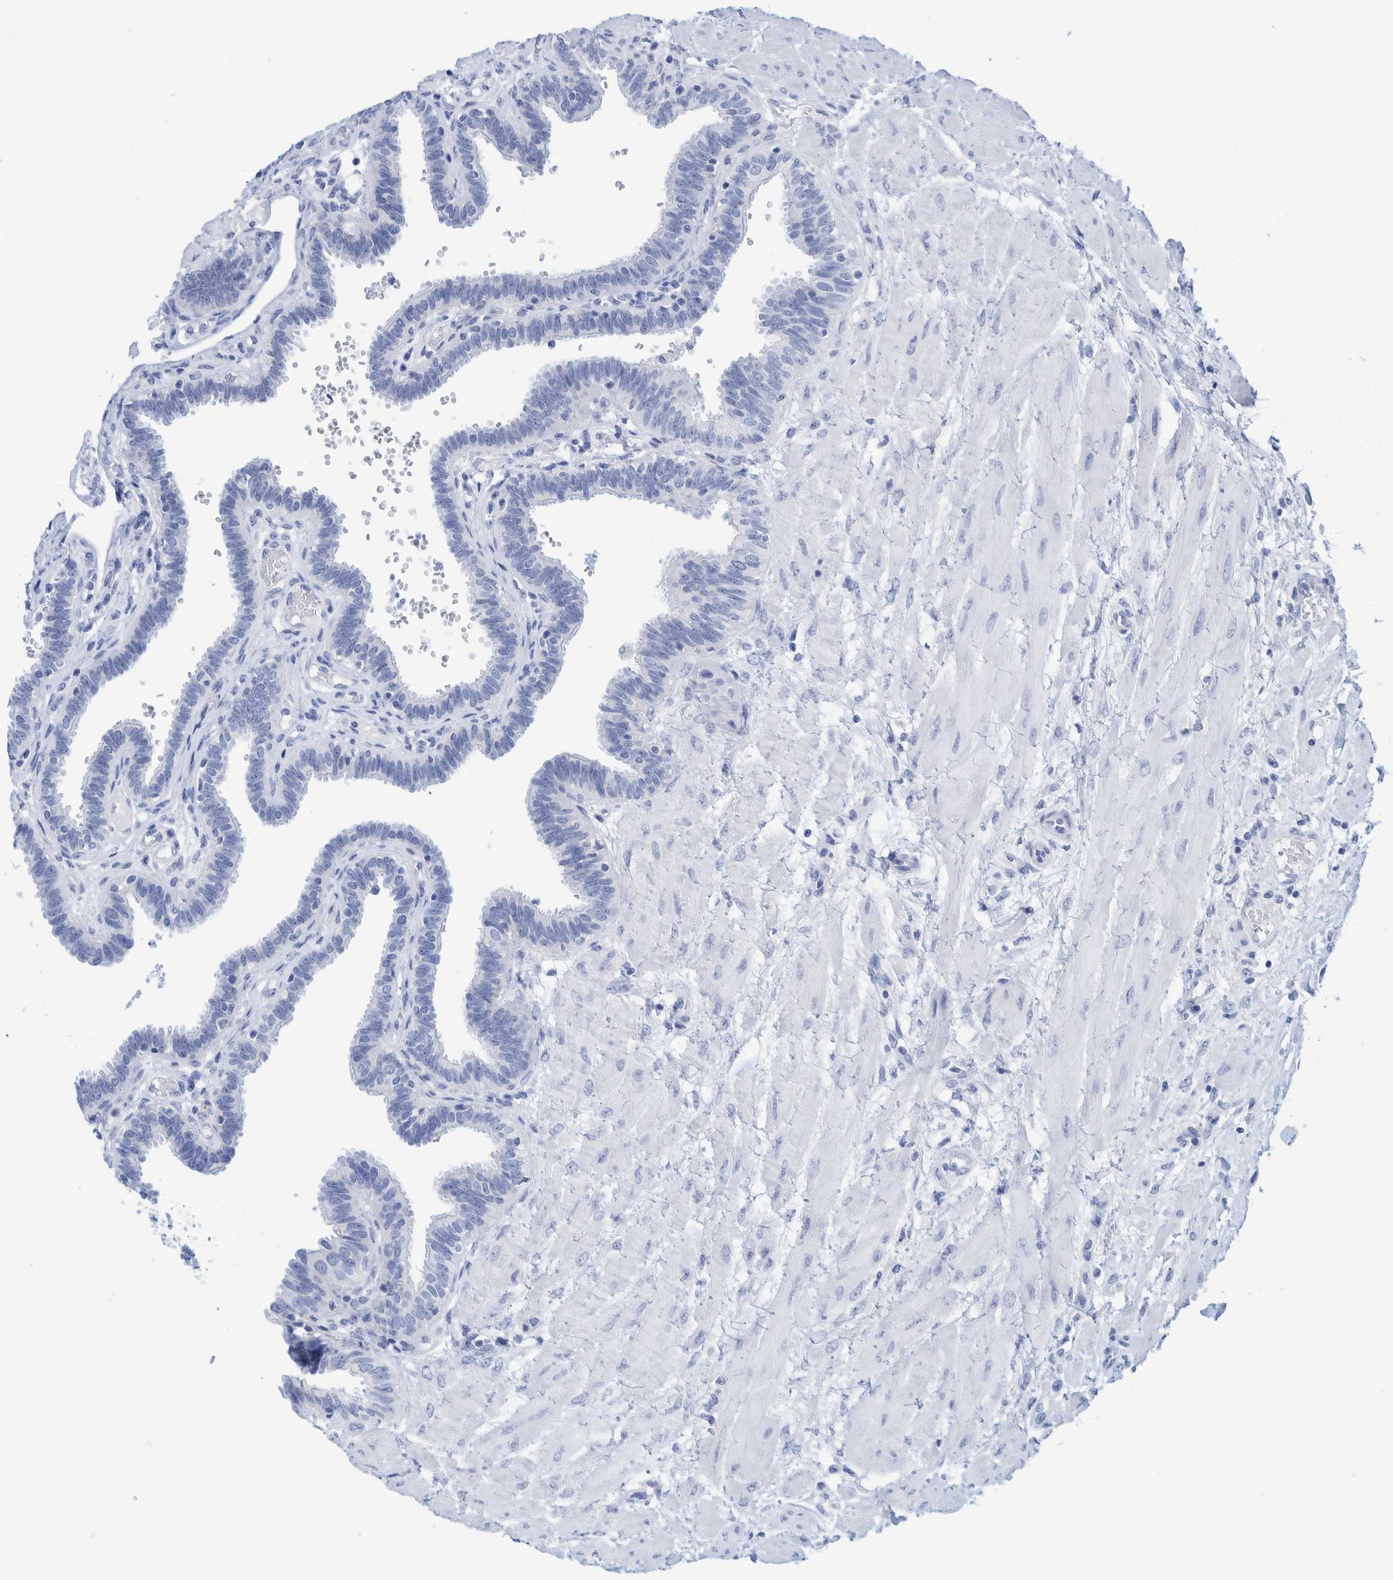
{"staining": {"intensity": "negative", "quantity": "none", "location": "none"}, "tissue": "fallopian tube", "cell_type": "Glandular cells", "image_type": "normal", "snomed": [{"axis": "morphology", "description": "Normal tissue, NOS"}, {"axis": "topography", "description": "Fallopian tube"}], "caption": "Immunohistochemistry histopathology image of unremarkable fallopian tube: fallopian tube stained with DAB demonstrates no significant protein positivity in glandular cells.", "gene": "PERP", "patient": {"sex": "female", "age": 32}}